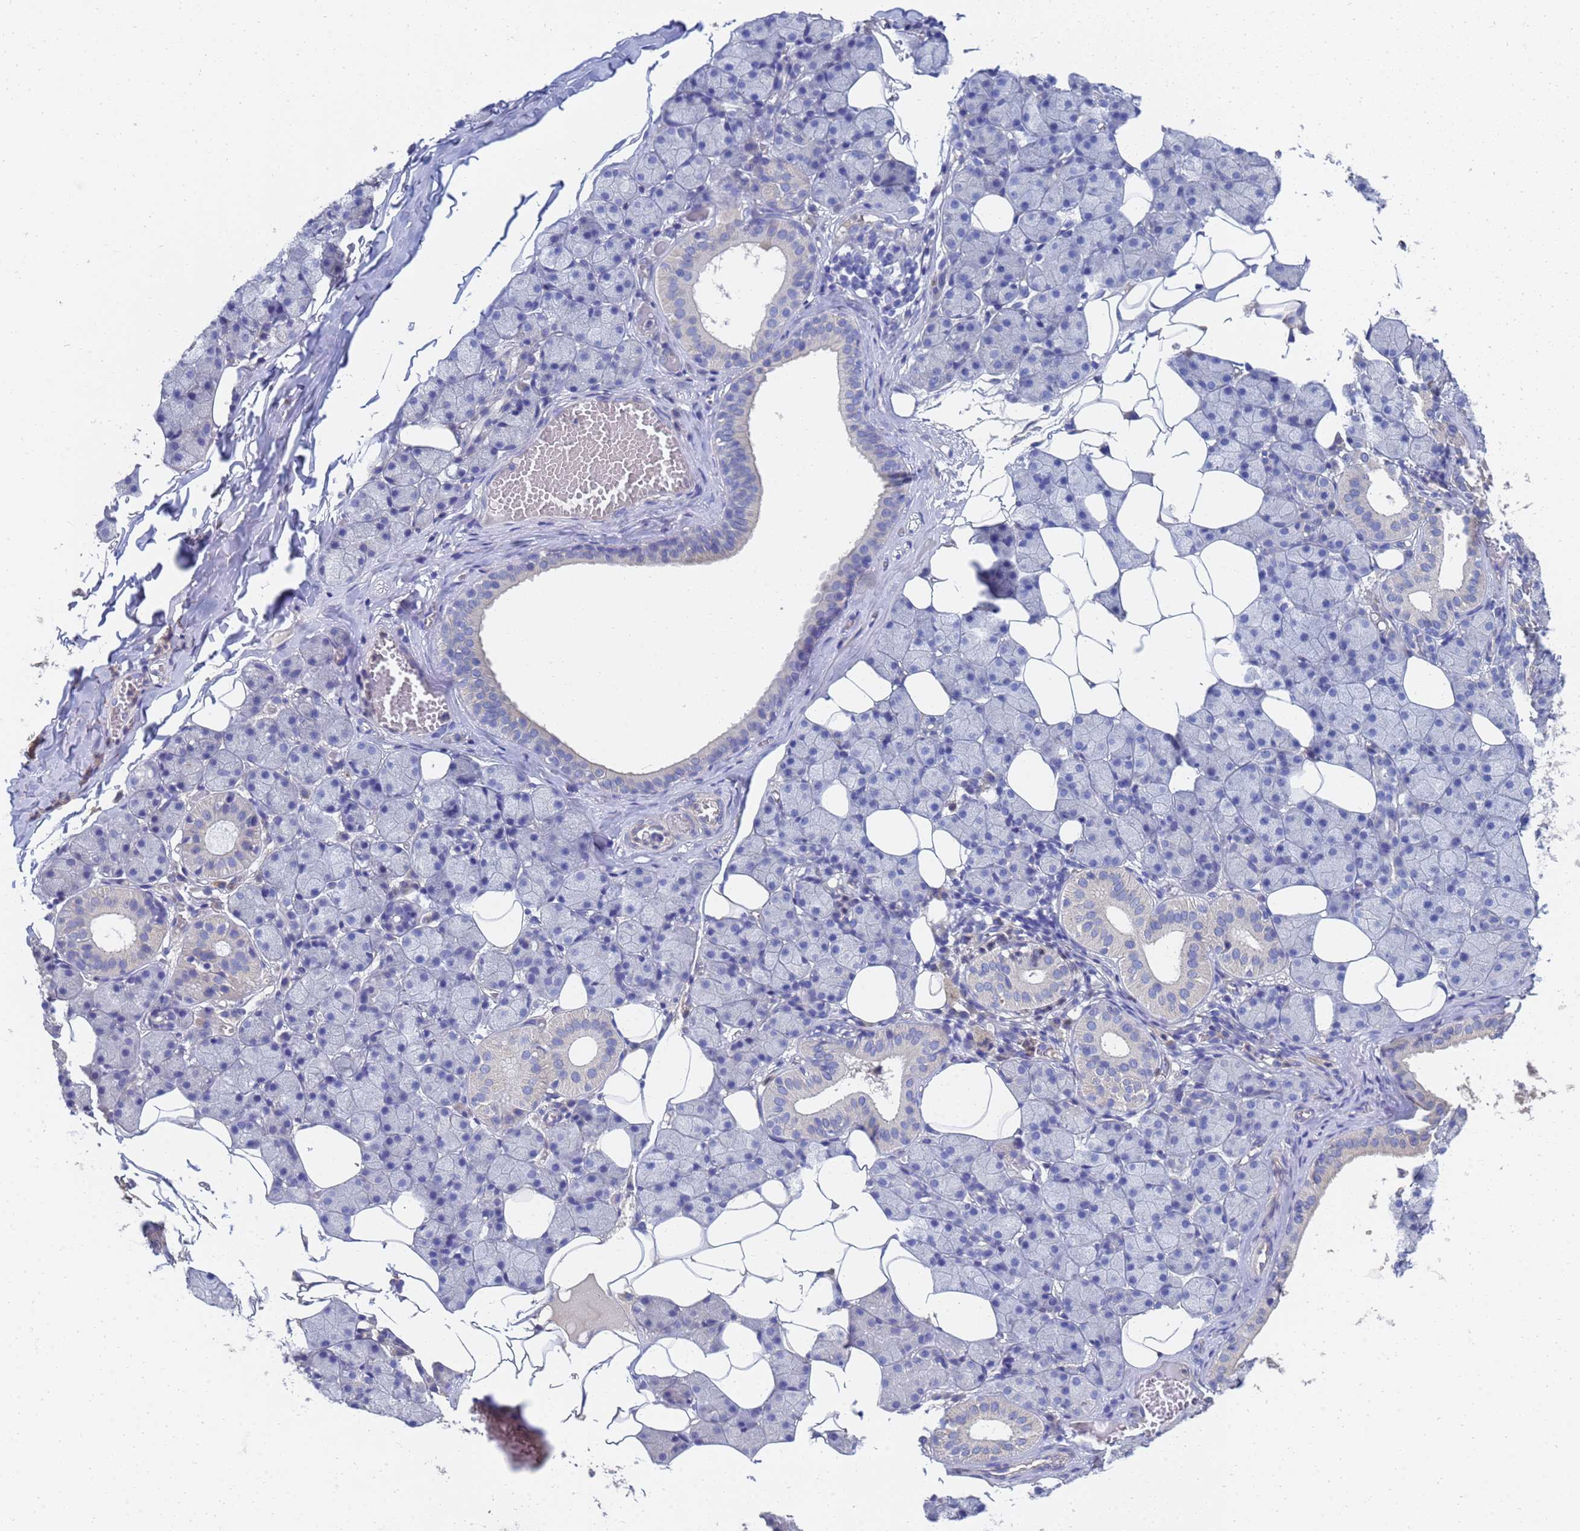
{"staining": {"intensity": "negative", "quantity": "none", "location": "none"}, "tissue": "salivary gland", "cell_type": "Glandular cells", "image_type": "normal", "snomed": [{"axis": "morphology", "description": "Normal tissue, NOS"}, {"axis": "topography", "description": "Salivary gland"}], "caption": "High power microscopy photomicrograph of an immunohistochemistry (IHC) histopathology image of benign salivary gland, revealing no significant positivity in glandular cells.", "gene": "LBX2", "patient": {"sex": "female", "age": 33}}